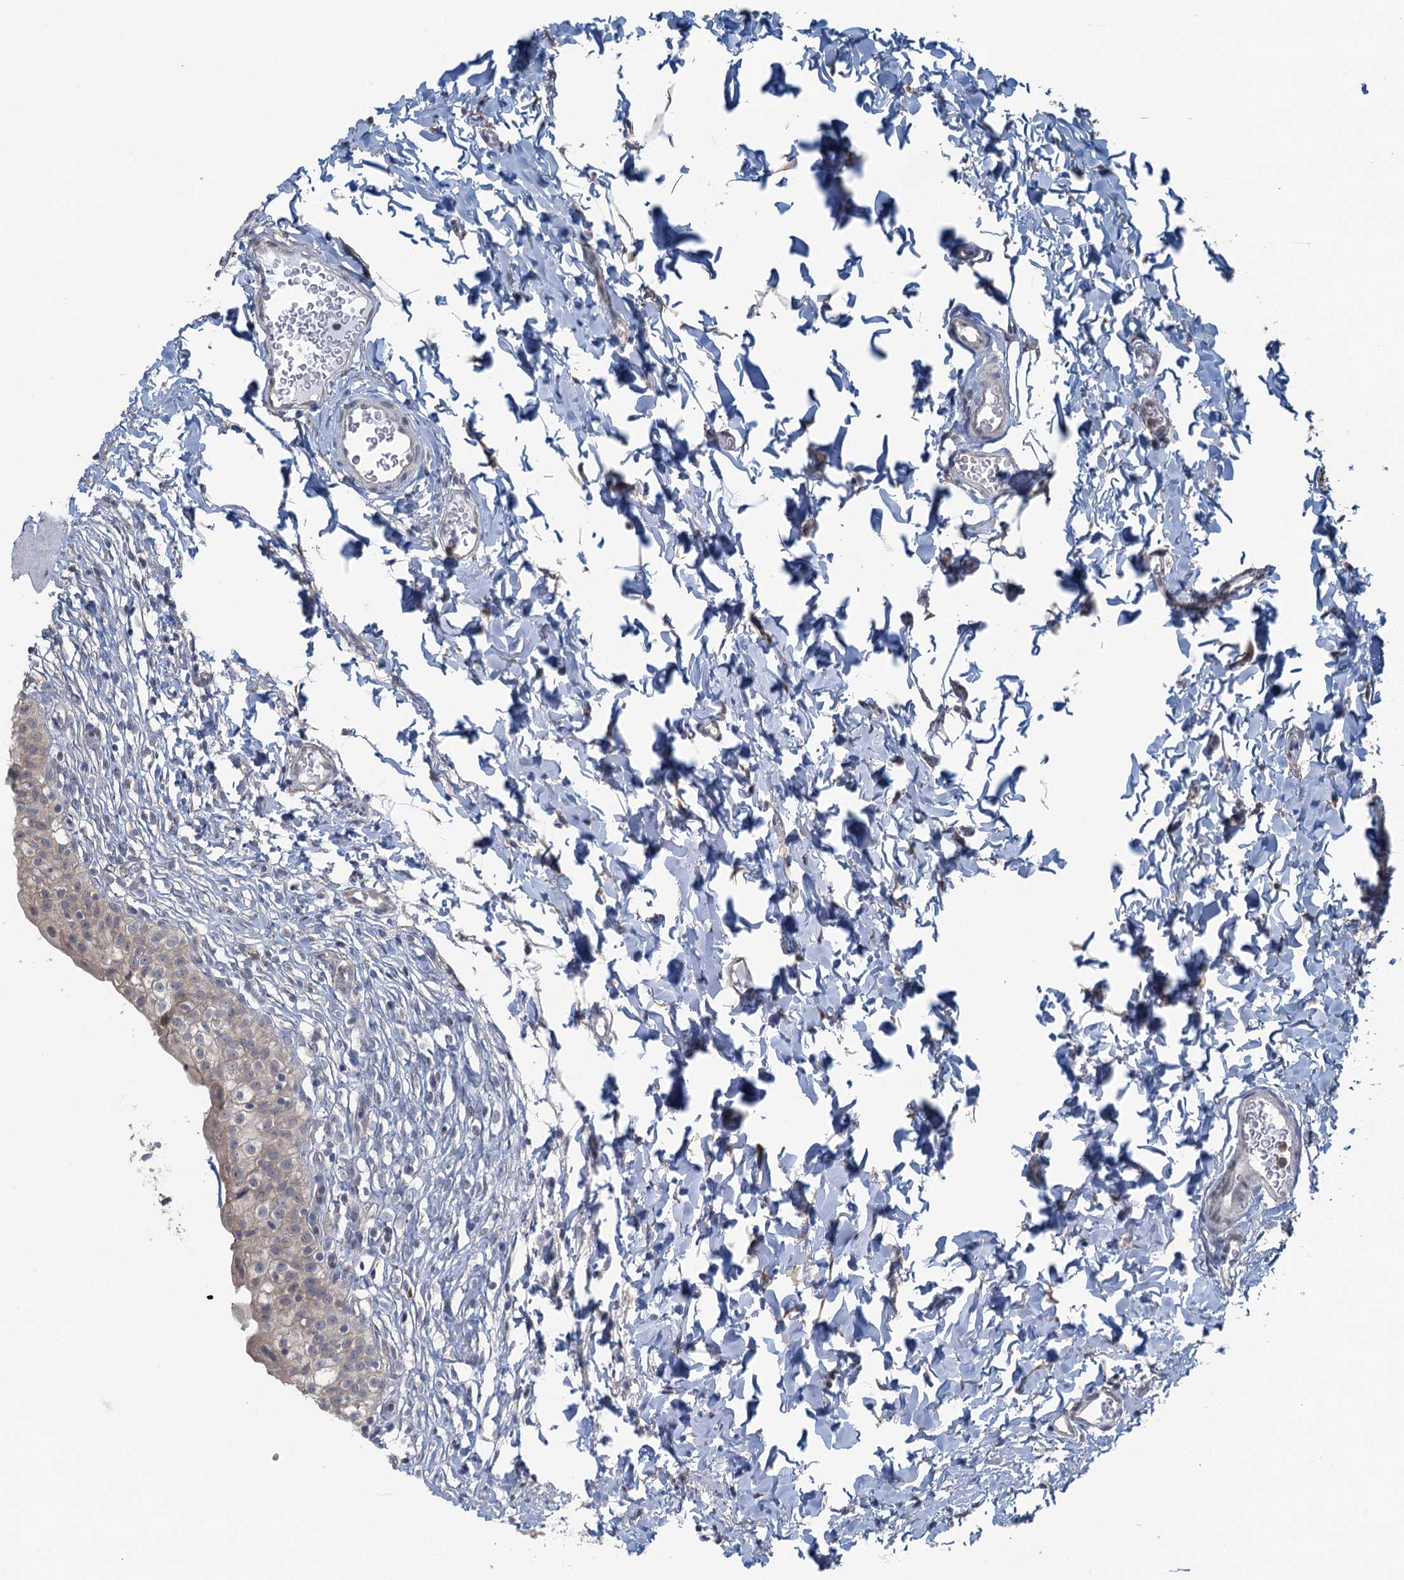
{"staining": {"intensity": "weak", "quantity": "25%-75%", "location": "cytoplasmic/membranous"}, "tissue": "urinary bladder", "cell_type": "Urothelial cells", "image_type": "normal", "snomed": [{"axis": "morphology", "description": "Normal tissue, NOS"}, {"axis": "topography", "description": "Urinary bladder"}], "caption": "About 25%-75% of urothelial cells in unremarkable urinary bladder show weak cytoplasmic/membranous protein staining as visualized by brown immunohistochemical staining.", "gene": "TEX35", "patient": {"sex": "male", "age": 55}}